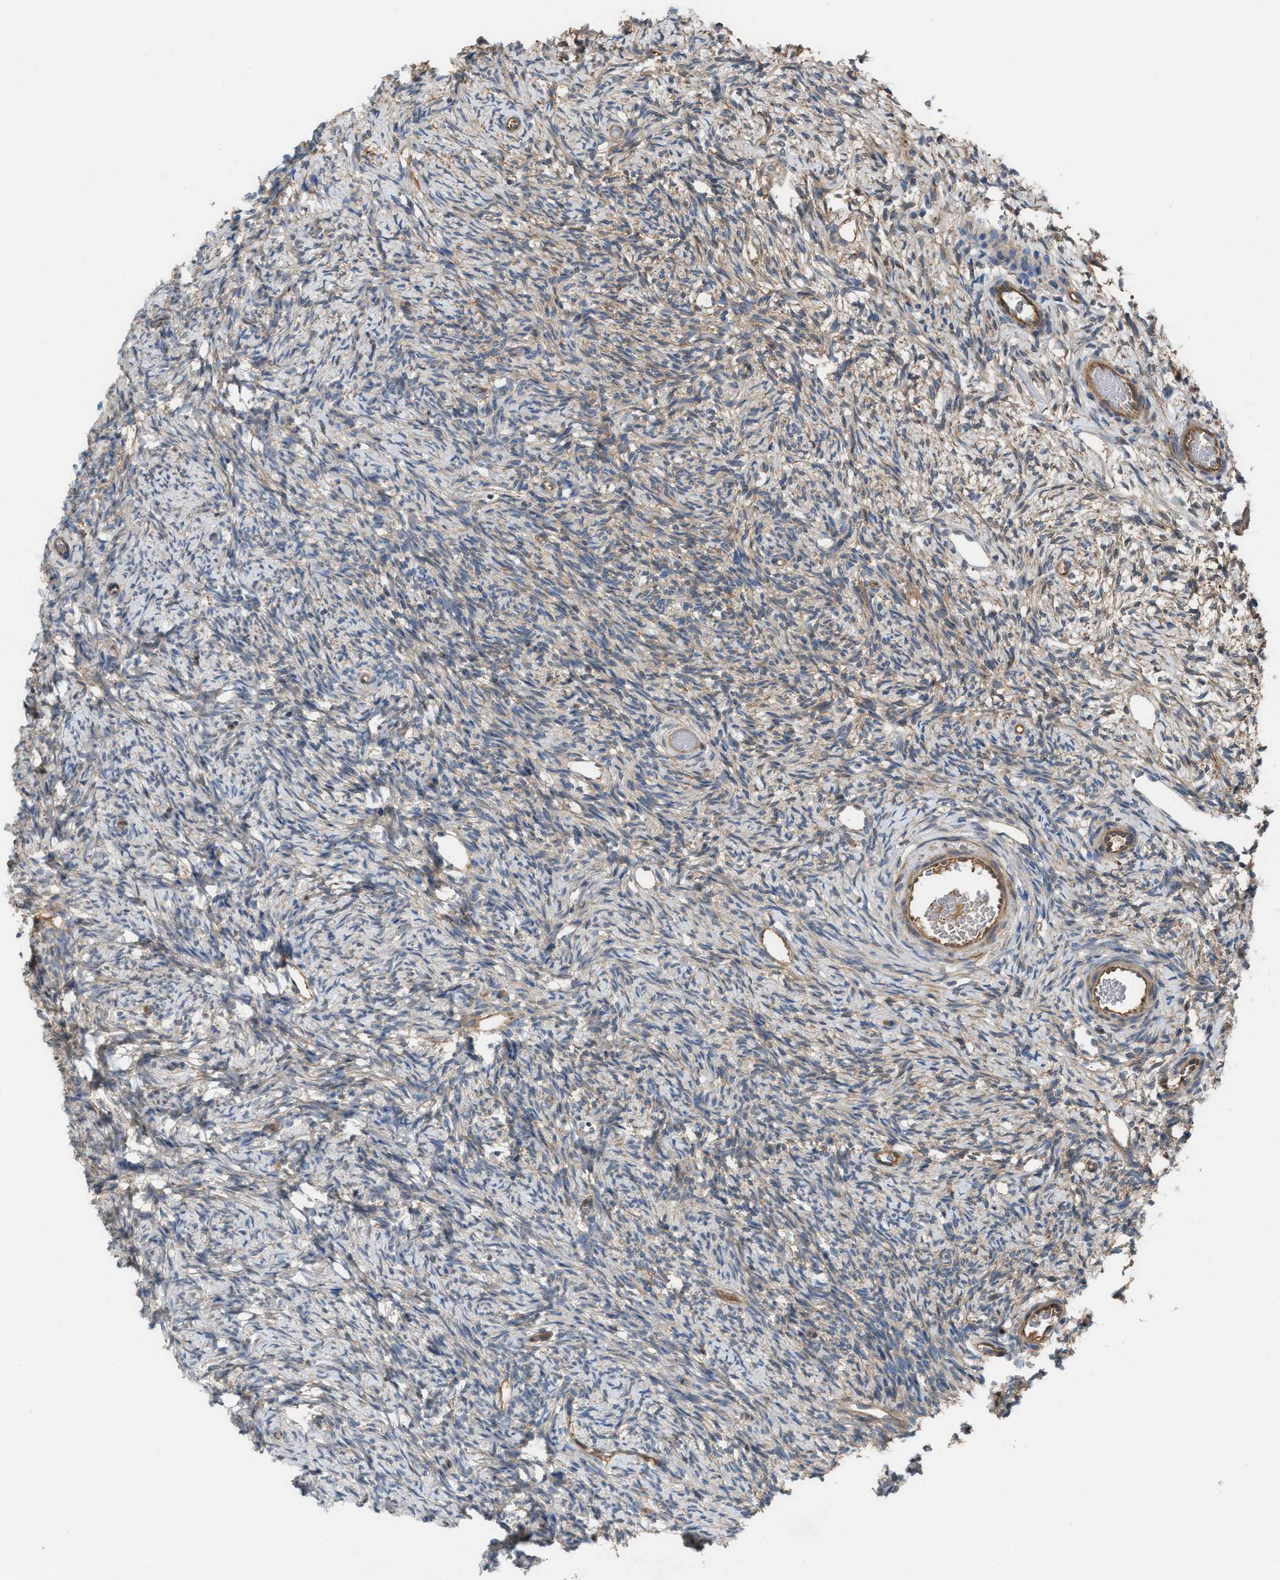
{"staining": {"intensity": "weak", "quantity": "<25%", "location": "cytoplasmic/membranous"}, "tissue": "ovary", "cell_type": "Ovarian stroma cells", "image_type": "normal", "snomed": [{"axis": "morphology", "description": "Normal tissue, NOS"}, {"axis": "topography", "description": "Ovary"}], "caption": "DAB (3,3'-diaminobenzidine) immunohistochemical staining of benign ovary demonstrates no significant staining in ovarian stroma cells.", "gene": "TPK1", "patient": {"sex": "female", "age": 33}}